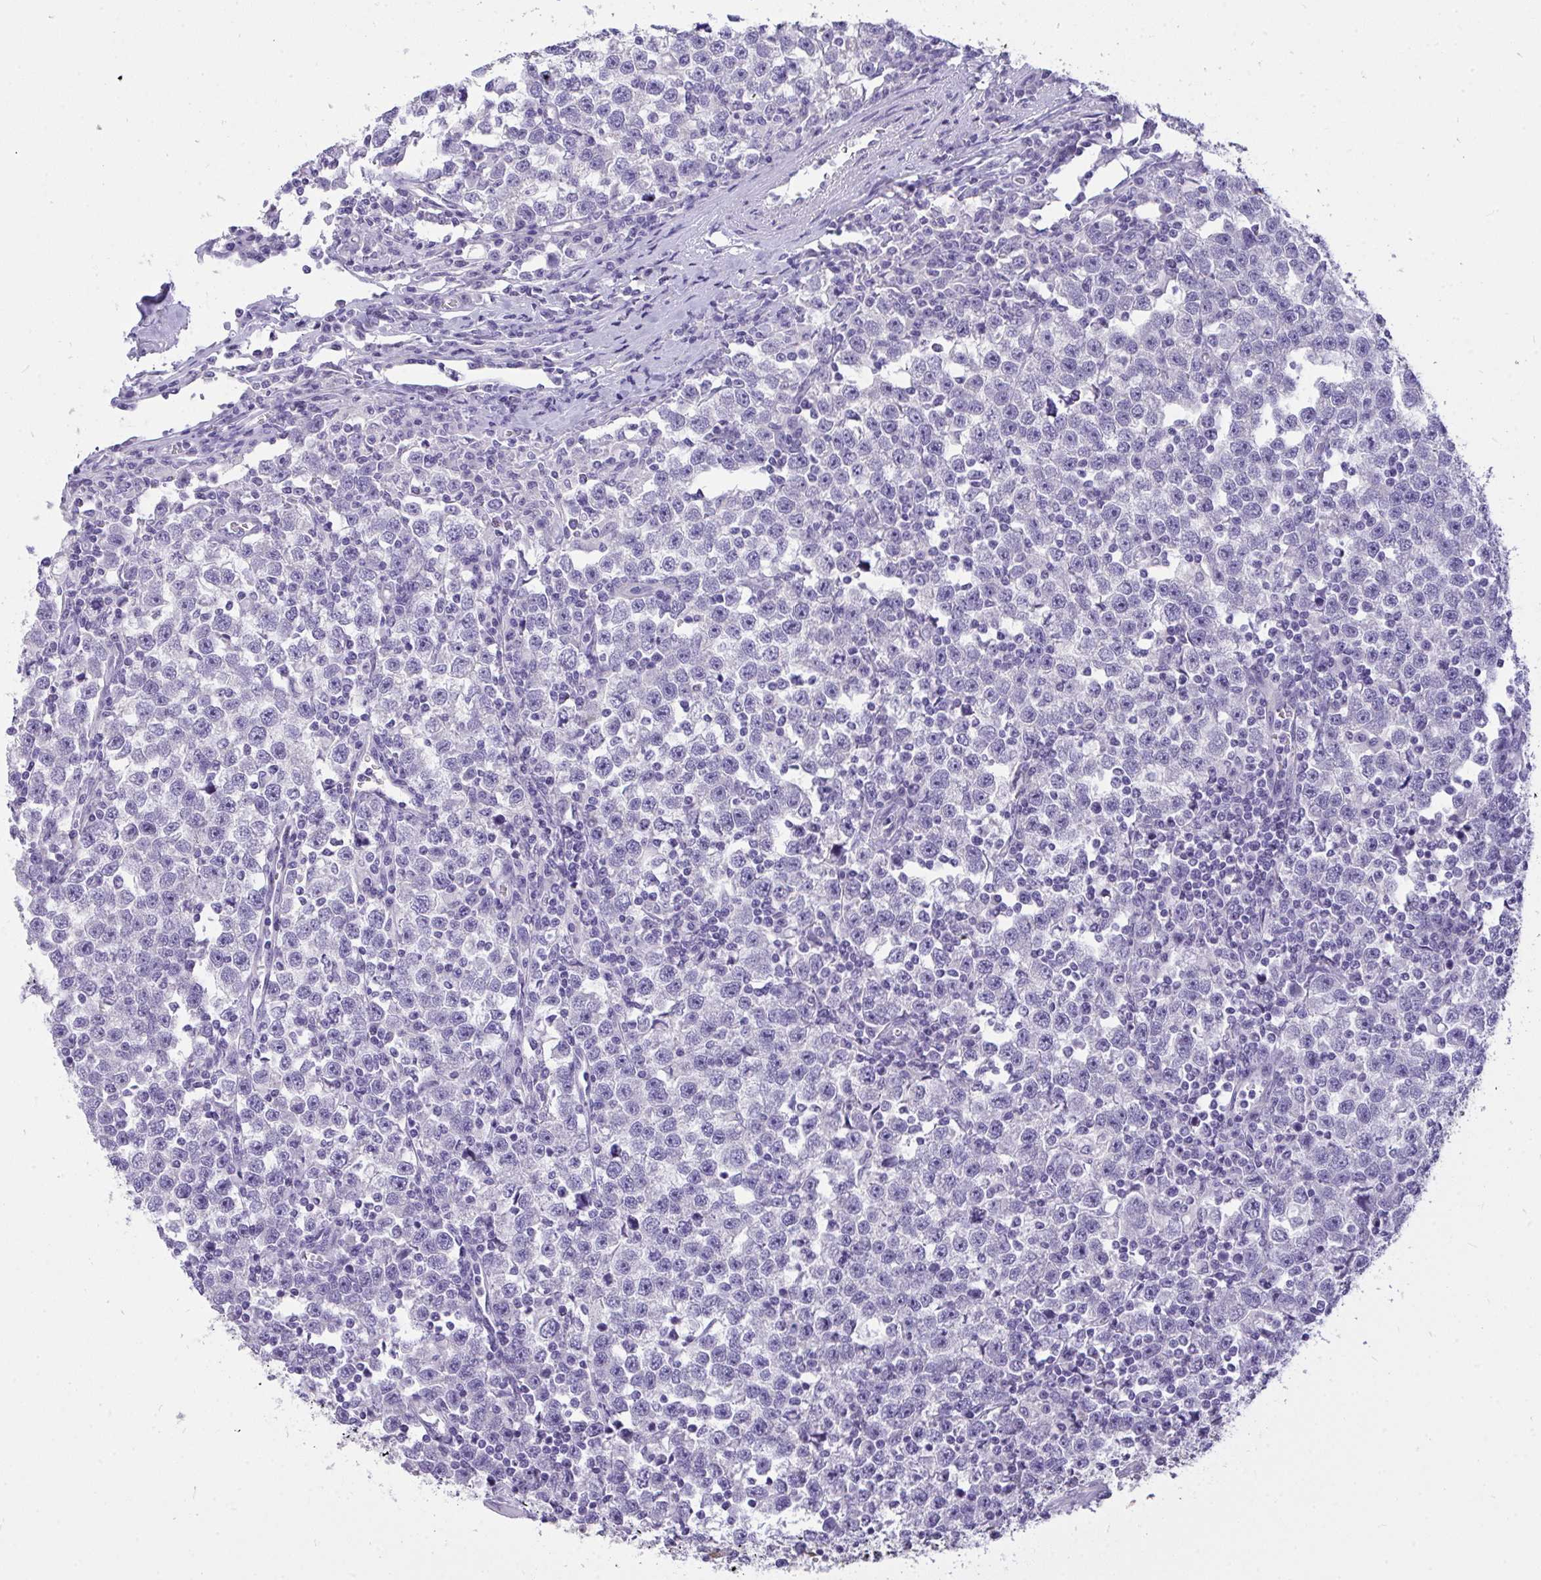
{"staining": {"intensity": "negative", "quantity": "none", "location": "none"}, "tissue": "testis cancer", "cell_type": "Tumor cells", "image_type": "cancer", "snomed": [{"axis": "morphology", "description": "Seminoma, NOS"}, {"axis": "topography", "description": "Testis"}], "caption": "This is a photomicrograph of IHC staining of testis seminoma, which shows no expression in tumor cells.", "gene": "VGLL3", "patient": {"sex": "male", "age": 43}}